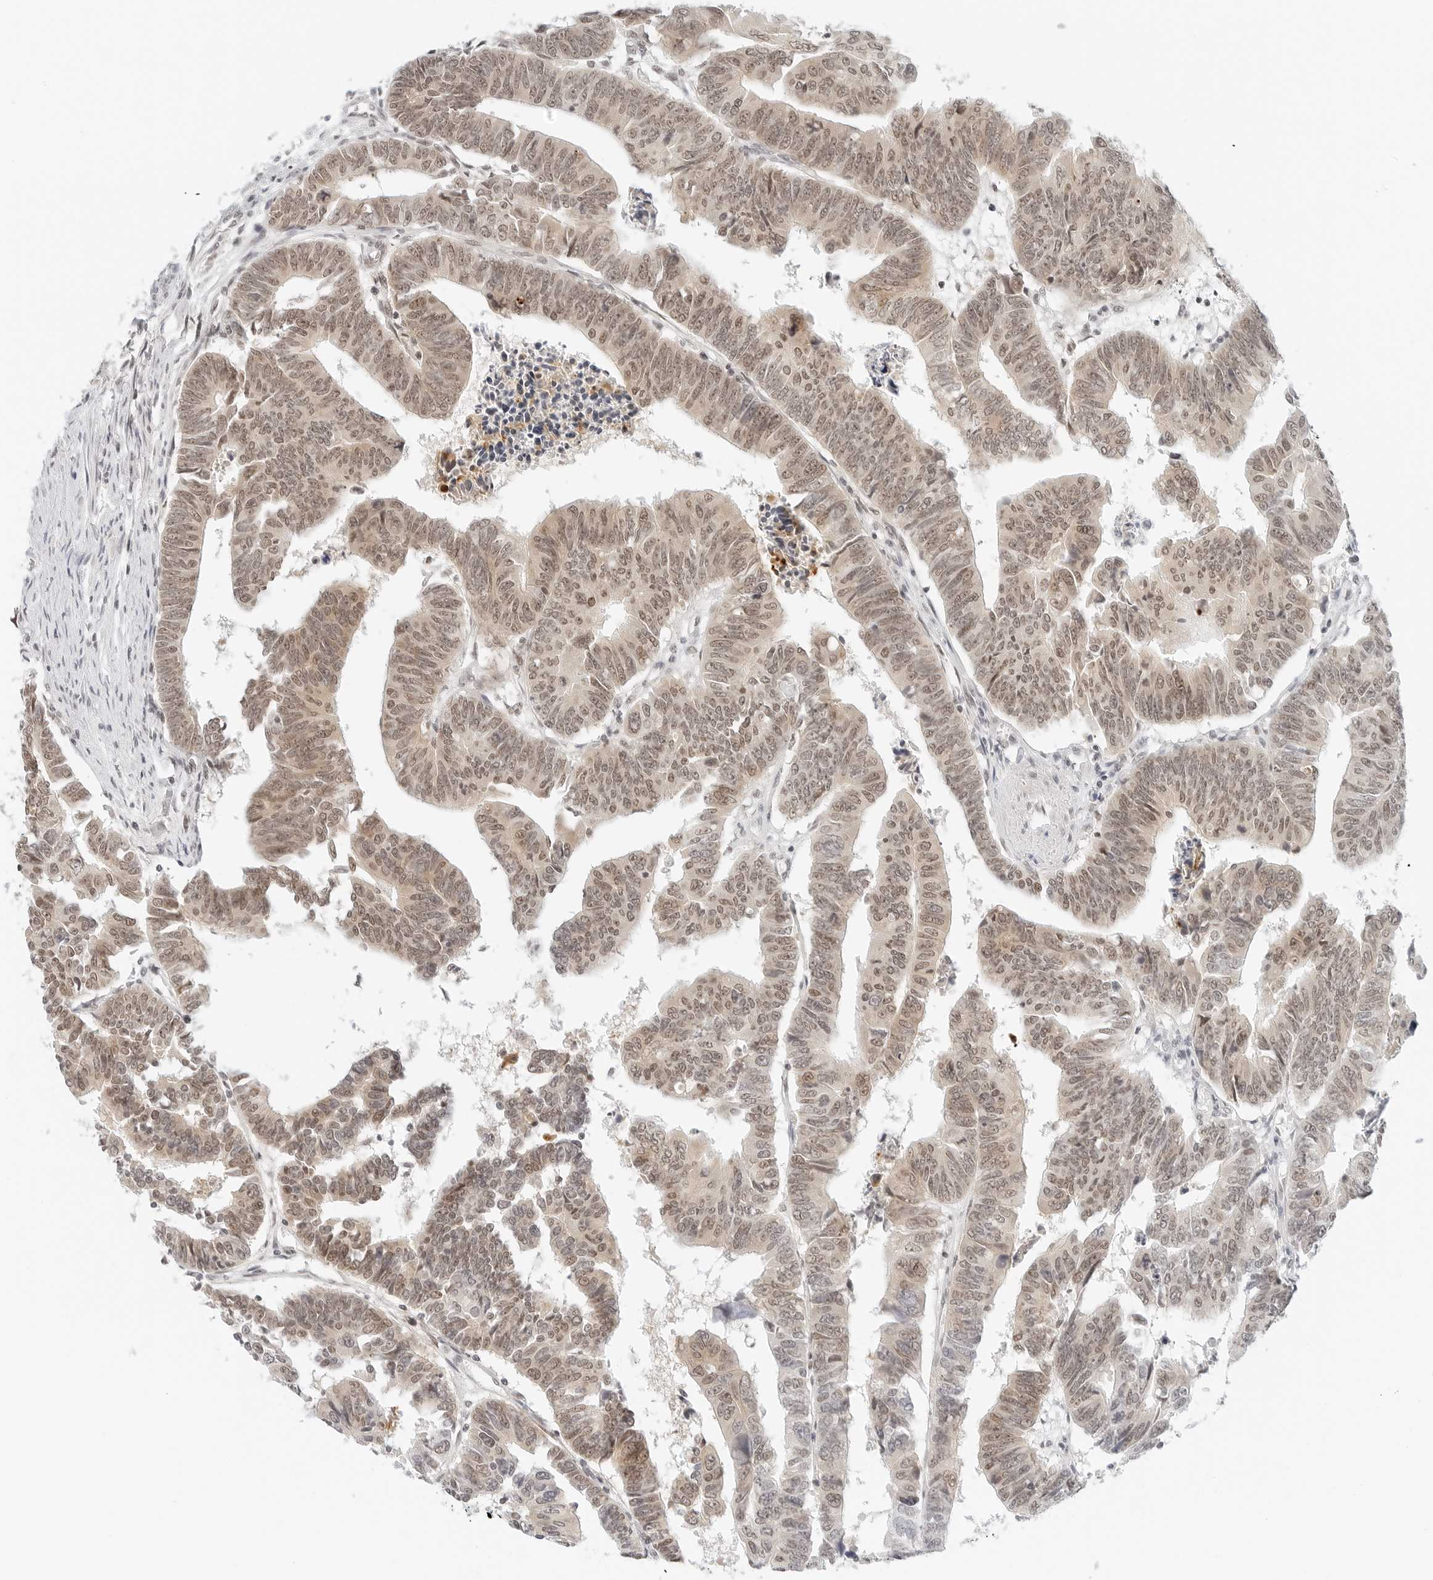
{"staining": {"intensity": "weak", "quantity": ">75%", "location": "nuclear"}, "tissue": "colorectal cancer", "cell_type": "Tumor cells", "image_type": "cancer", "snomed": [{"axis": "morphology", "description": "Adenocarcinoma, NOS"}, {"axis": "topography", "description": "Rectum"}], "caption": "Immunohistochemistry (IHC) histopathology image of adenocarcinoma (colorectal) stained for a protein (brown), which reveals low levels of weak nuclear staining in approximately >75% of tumor cells.", "gene": "NEO1", "patient": {"sex": "female", "age": 65}}